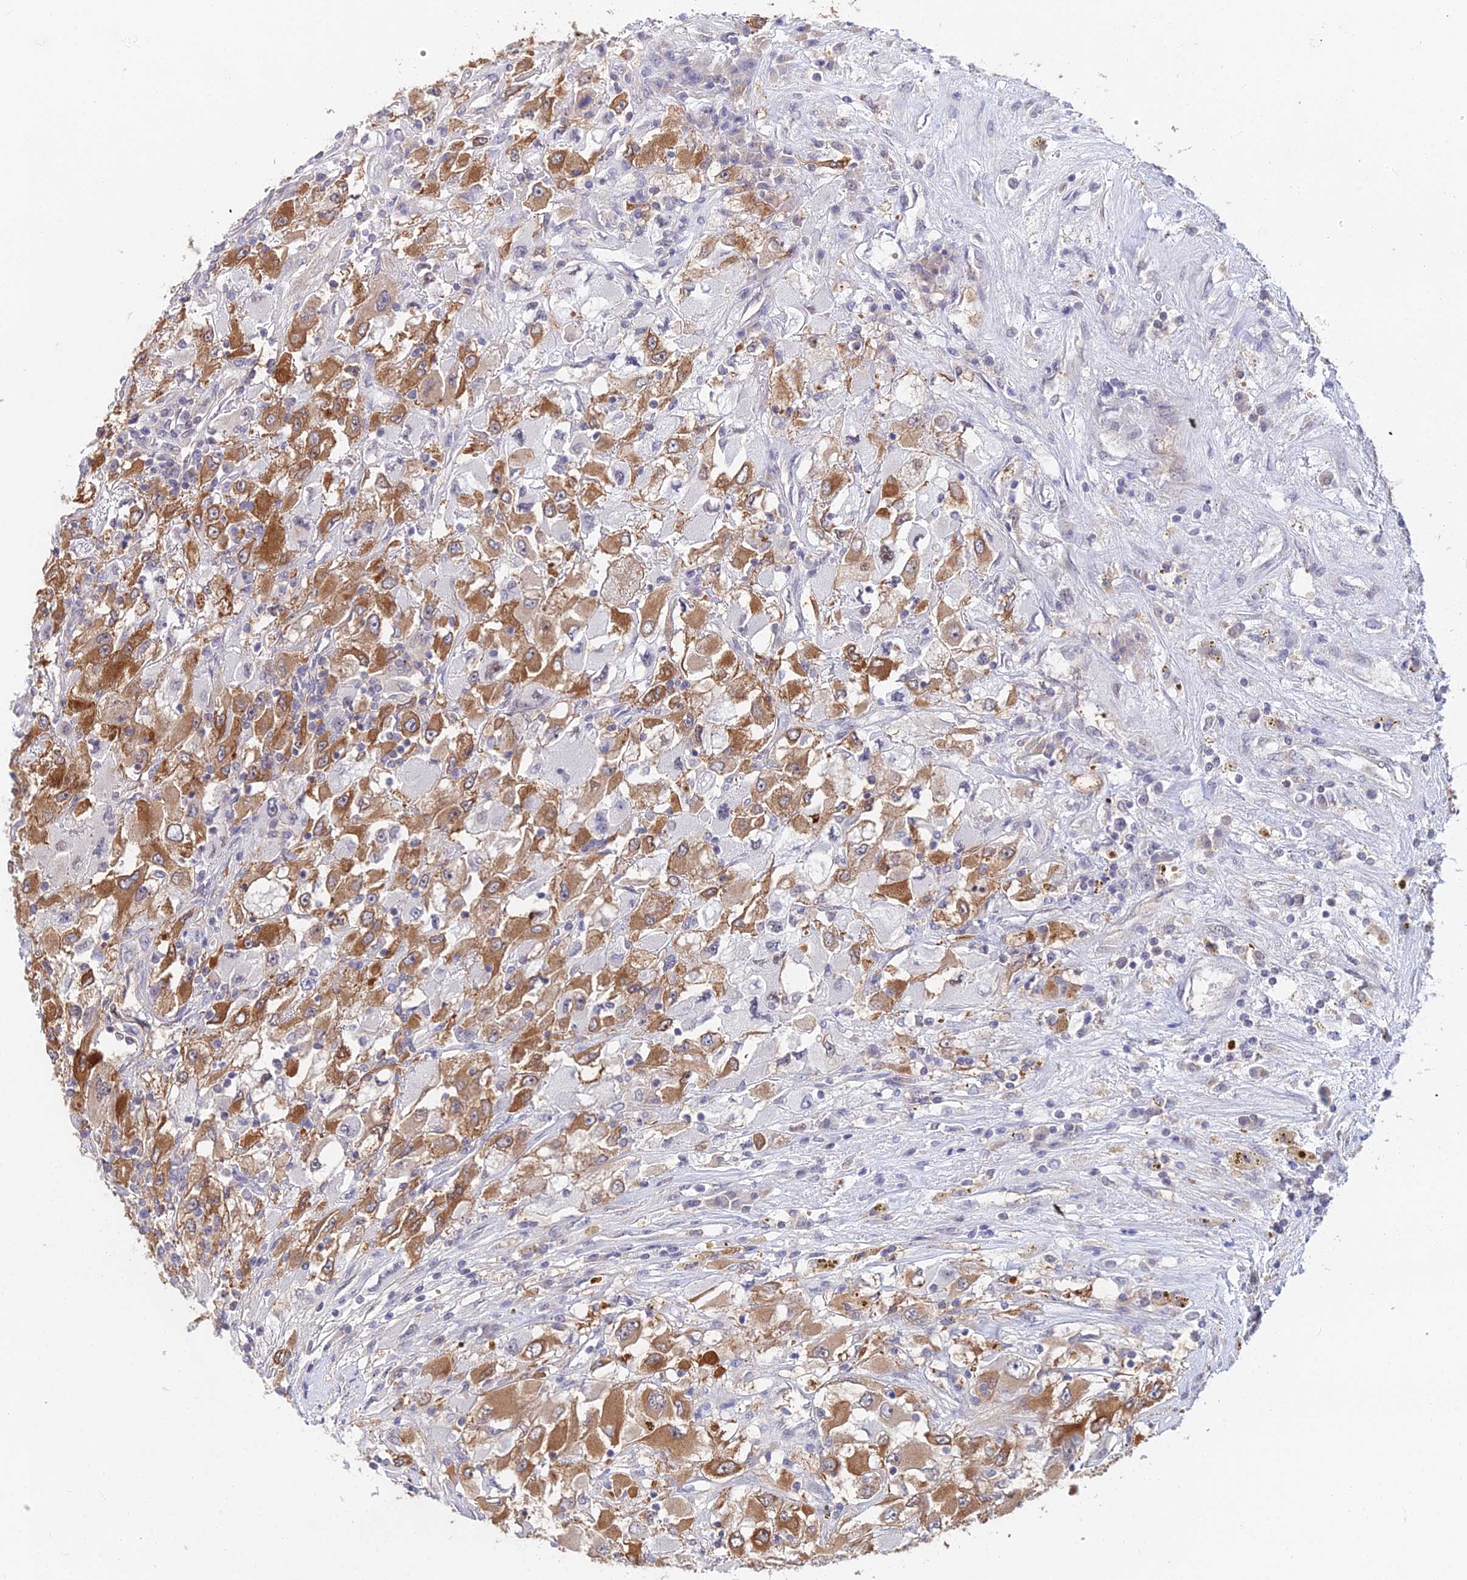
{"staining": {"intensity": "moderate", "quantity": ">75%", "location": "cytoplasmic/membranous"}, "tissue": "renal cancer", "cell_type": "Tumor cells", "image_type": "cancer", "snomed": [{"axis": "morphology", "description": "Adenocarcinoma, NOS"}, {"axis": "topography", "description": "Kidney"}], "caption": "The histopathology image shows staining of renal cancer (adenocarcinoma), revealing moderate cytoplasmic/membranous protein expression (brown color) within tumor cells. (DAB (3,3'-diaminobenzidine) = brown stain, brightfield microscopy at high magnification).", "gene": "B3GALT4", "patient": {"sex": "female", "age": 52}}